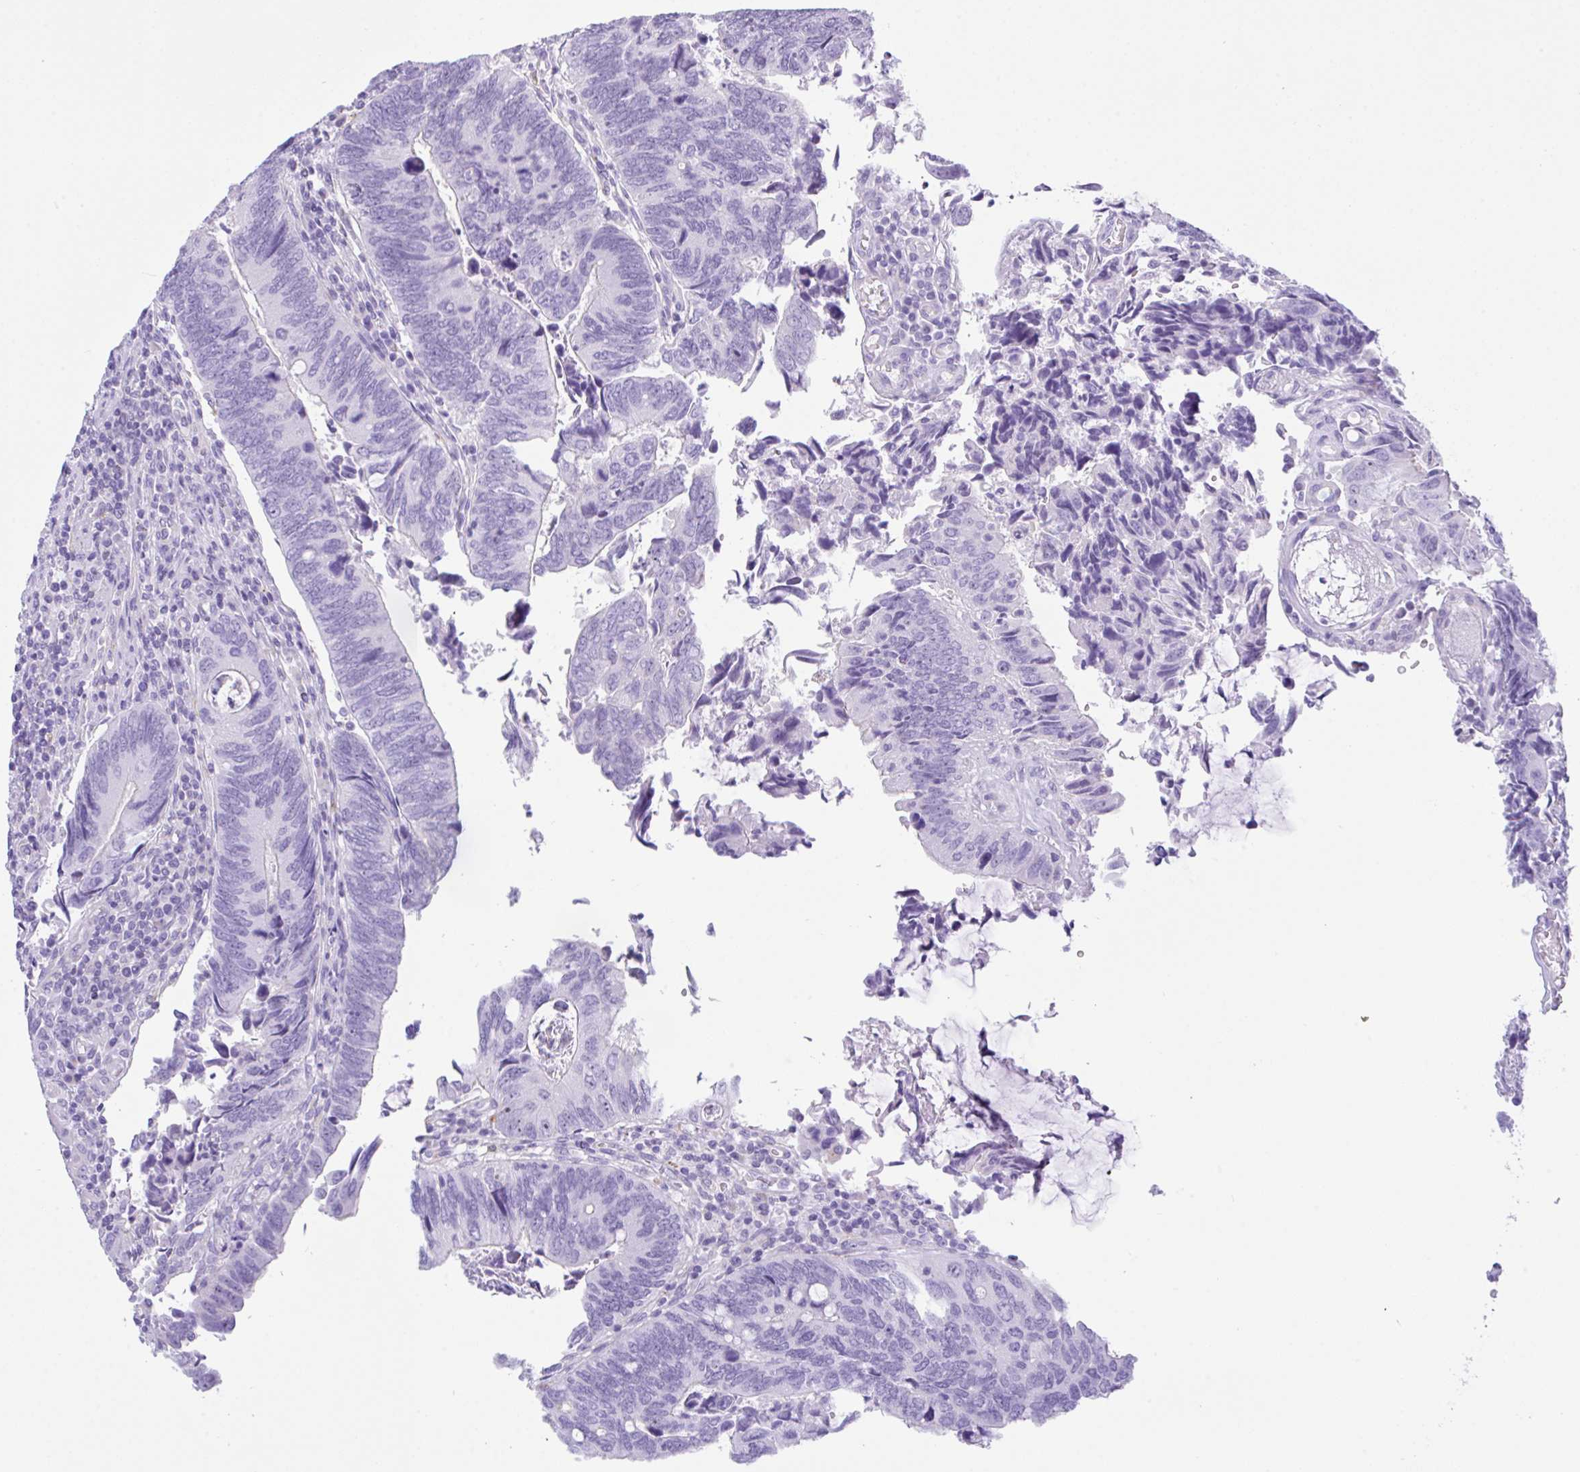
{"staining": {"intensity": "negative", "quantity": "none", "location": "none"}, "tissue": "colorectal cancer", "cell_type": "Tumor cells", "image_type": "cancer", "snomed": [{"axis": "morphology", "description": "Adenocarcinoma, NOS"}, {"axis": "topography", "description": "Colon"}], "caption": "Human adenocarcinoma (colorectal) stained for a protein using immunohistochemistry reveals no staining in tumor cells.", "gene": "NDUFAF8", "patient": {"sex": "male", "age": 87}}